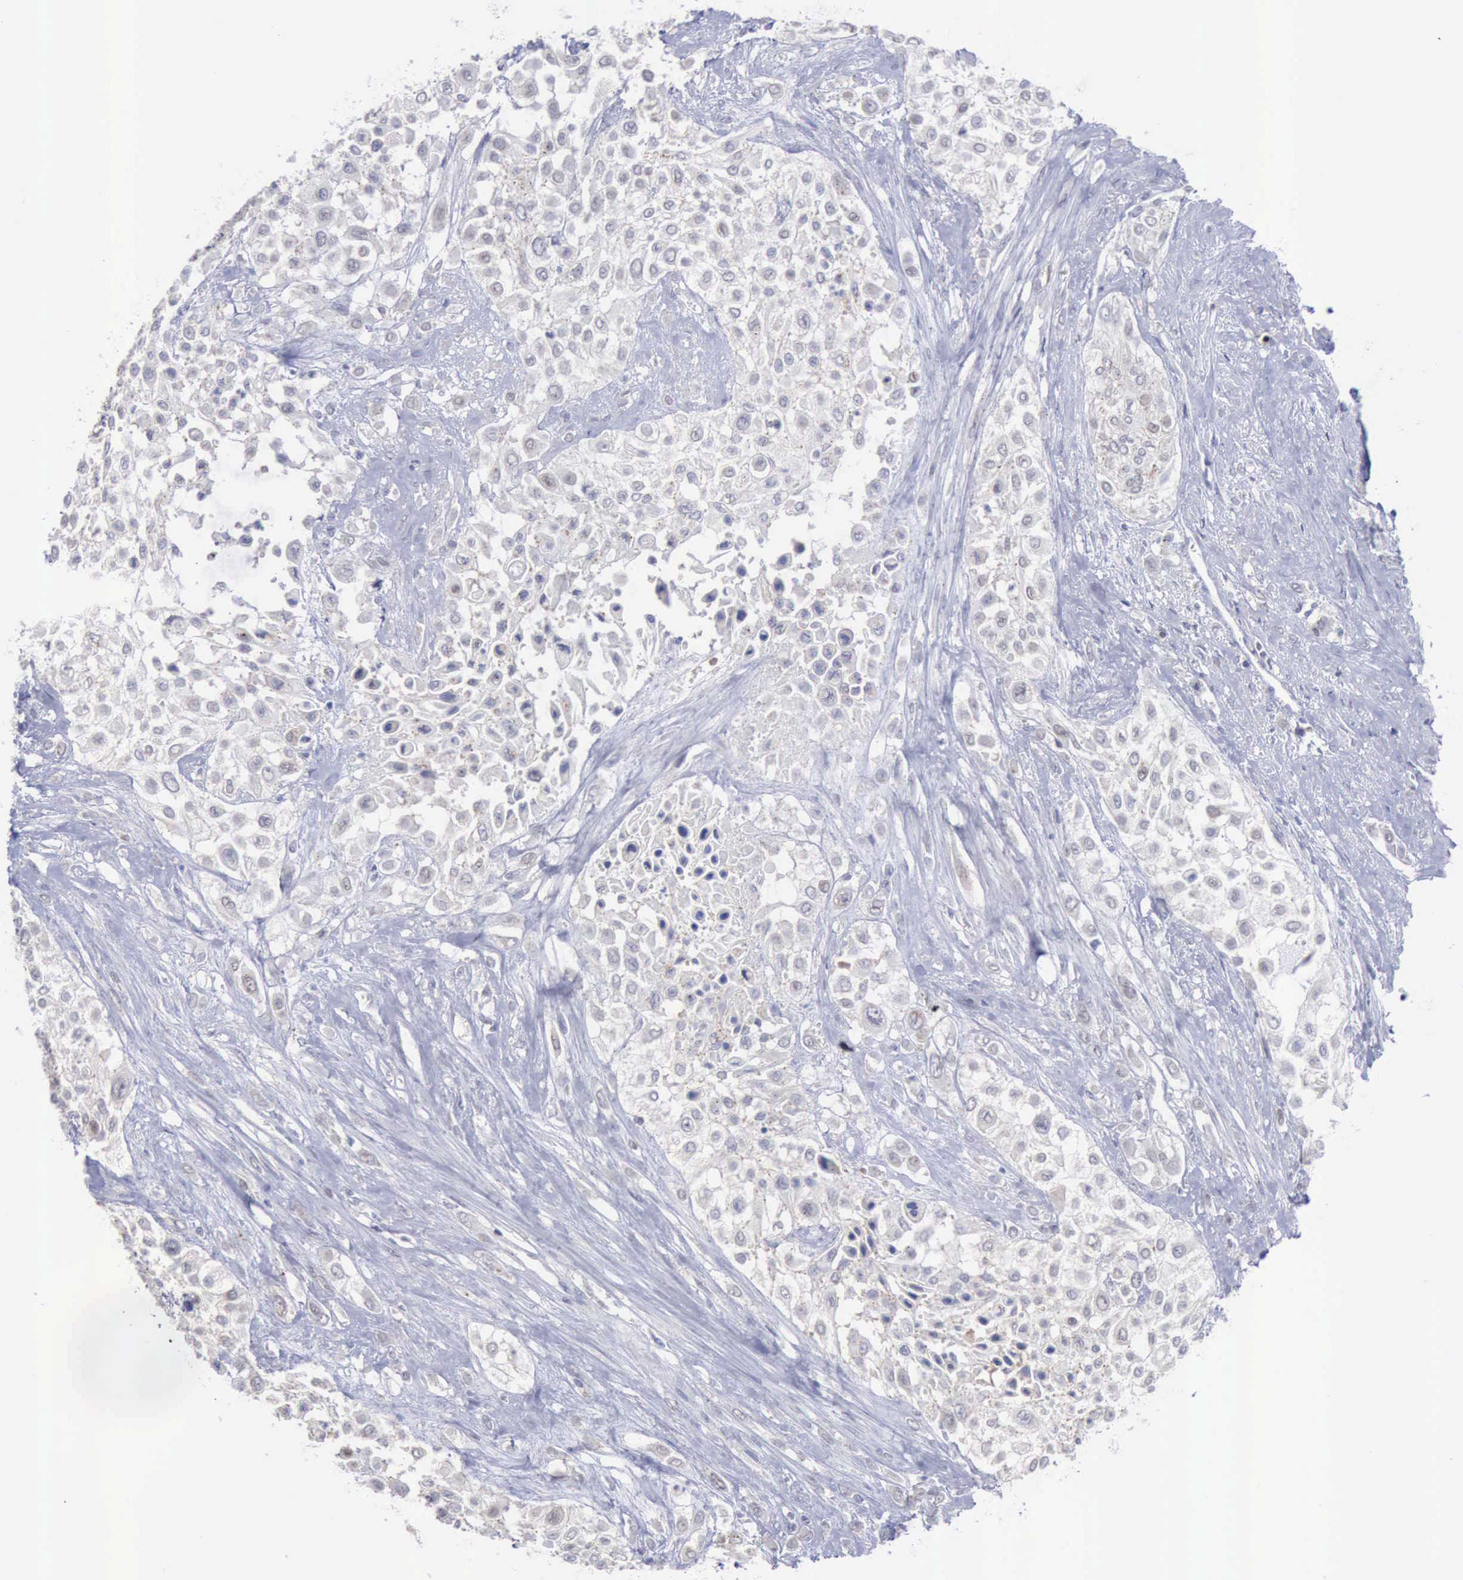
{"staining": {"intensity": "negative", "quantity": "none", "location": "none"}, "tissue": "urothelial cancer", "cell_type": "Tumor cells", "image_type": "cancer", "snomed": [{"axis": "morphology", "description": "Urothelial carcinoma, High grade"}, {"axis": "topography", "description": "Urinary bladder"}], "caption": "An image of urothelial carcinoma (high-grade) stained for a protein demonstrates no brown staining in tumor cells.", "gene": "SATB2", "patient": {"sex": "male", "age": 57}}